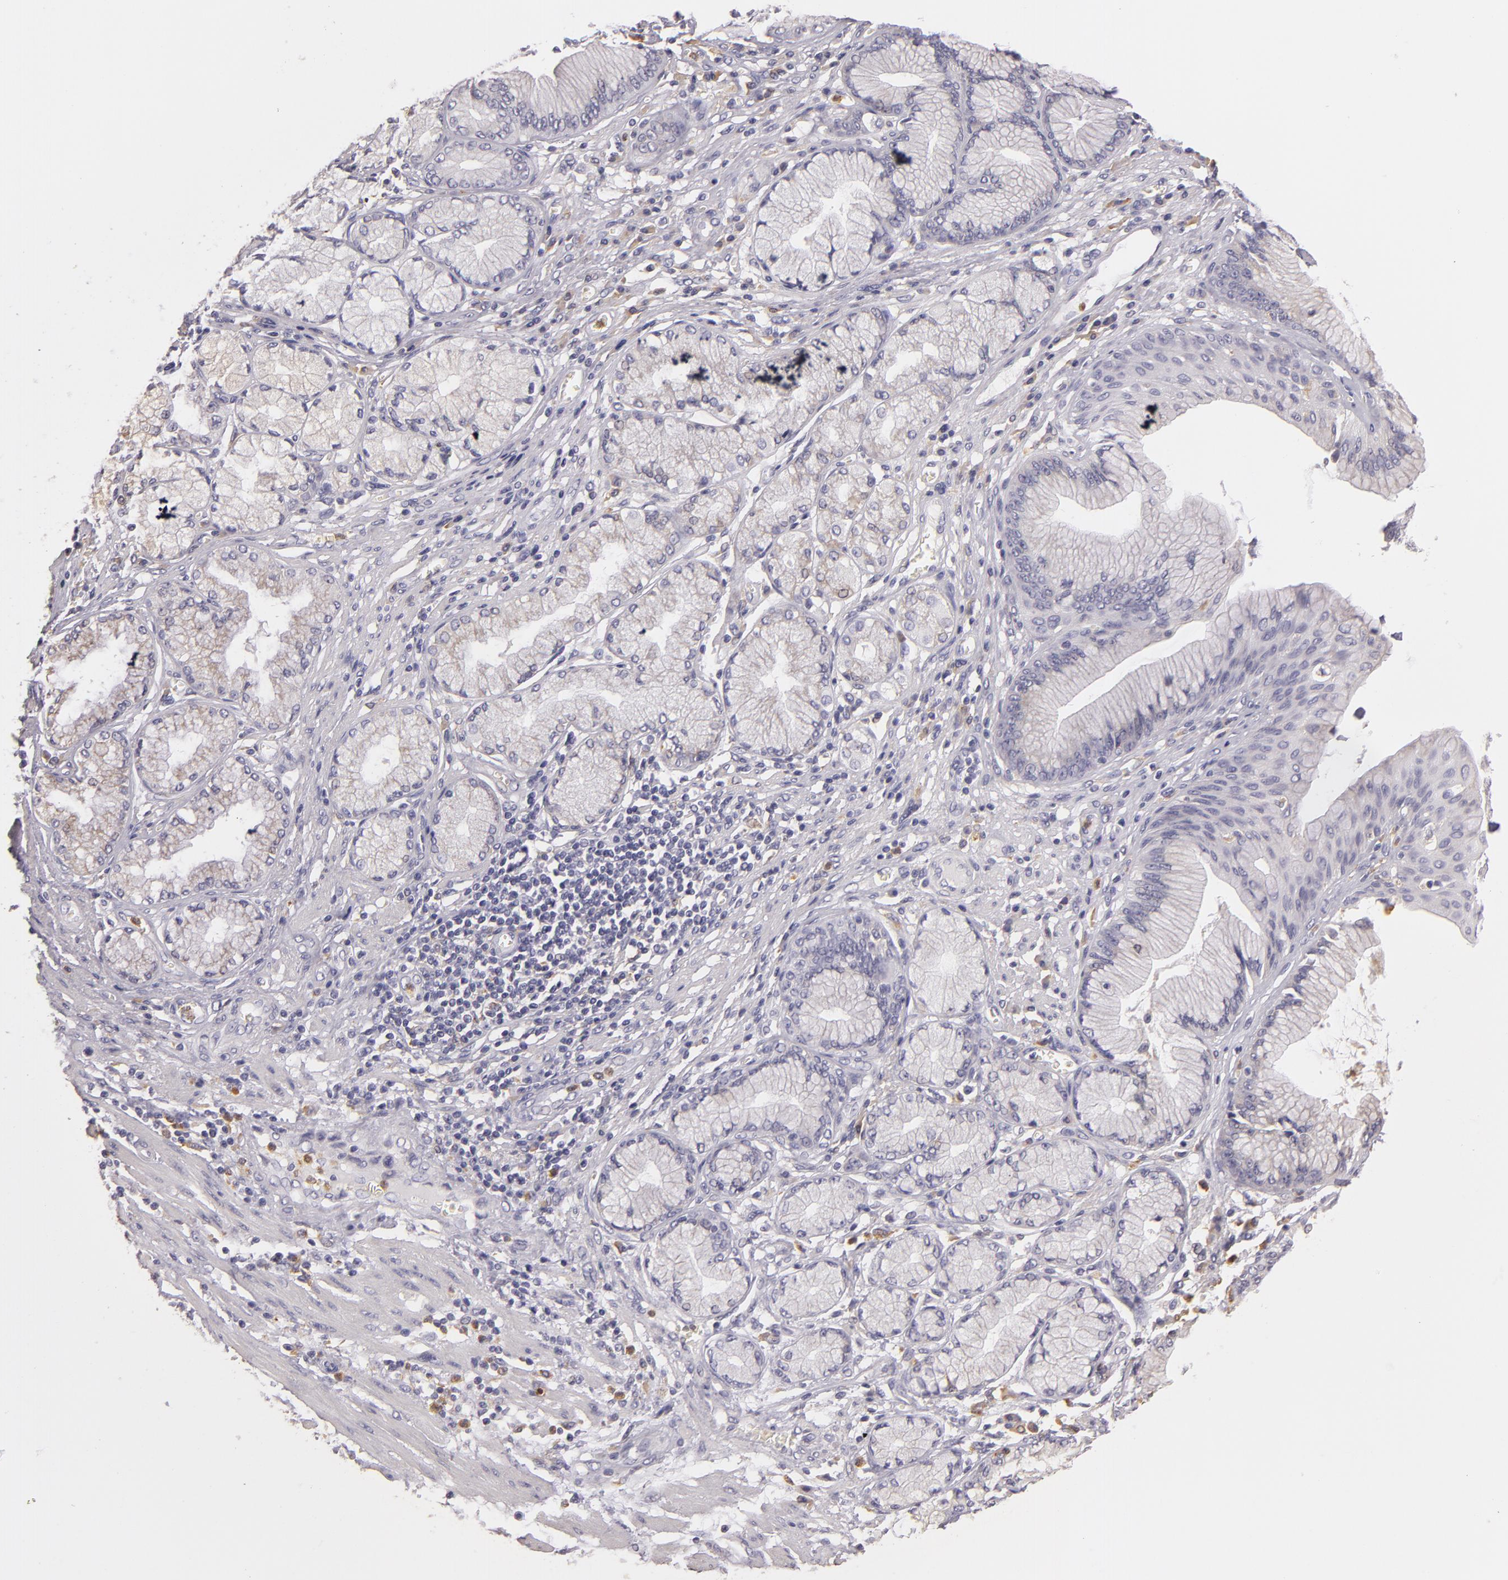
{"staining": {"intensity": "weak", "quantity": "<25%", "location": "cytoplasmic/membranous"}, "tissue": "stomach cancer", "cell_type": "Tumor cells", "image_type": "cancer", "snomed": [{"axis": "morphology", "description": "Adenocarcinoma, NOS"}, {"axis": "topography", "description": "Pancreas"}, {"axis": "topography", "description": "Stomach, upper"}], "caption": "Tumor cells show no significant staining in stomach cancer (adenocarcinoma). Nuclei are stained in blue.", "gene": "TLR8", "patient": {"sex": "male", "age": 77}}